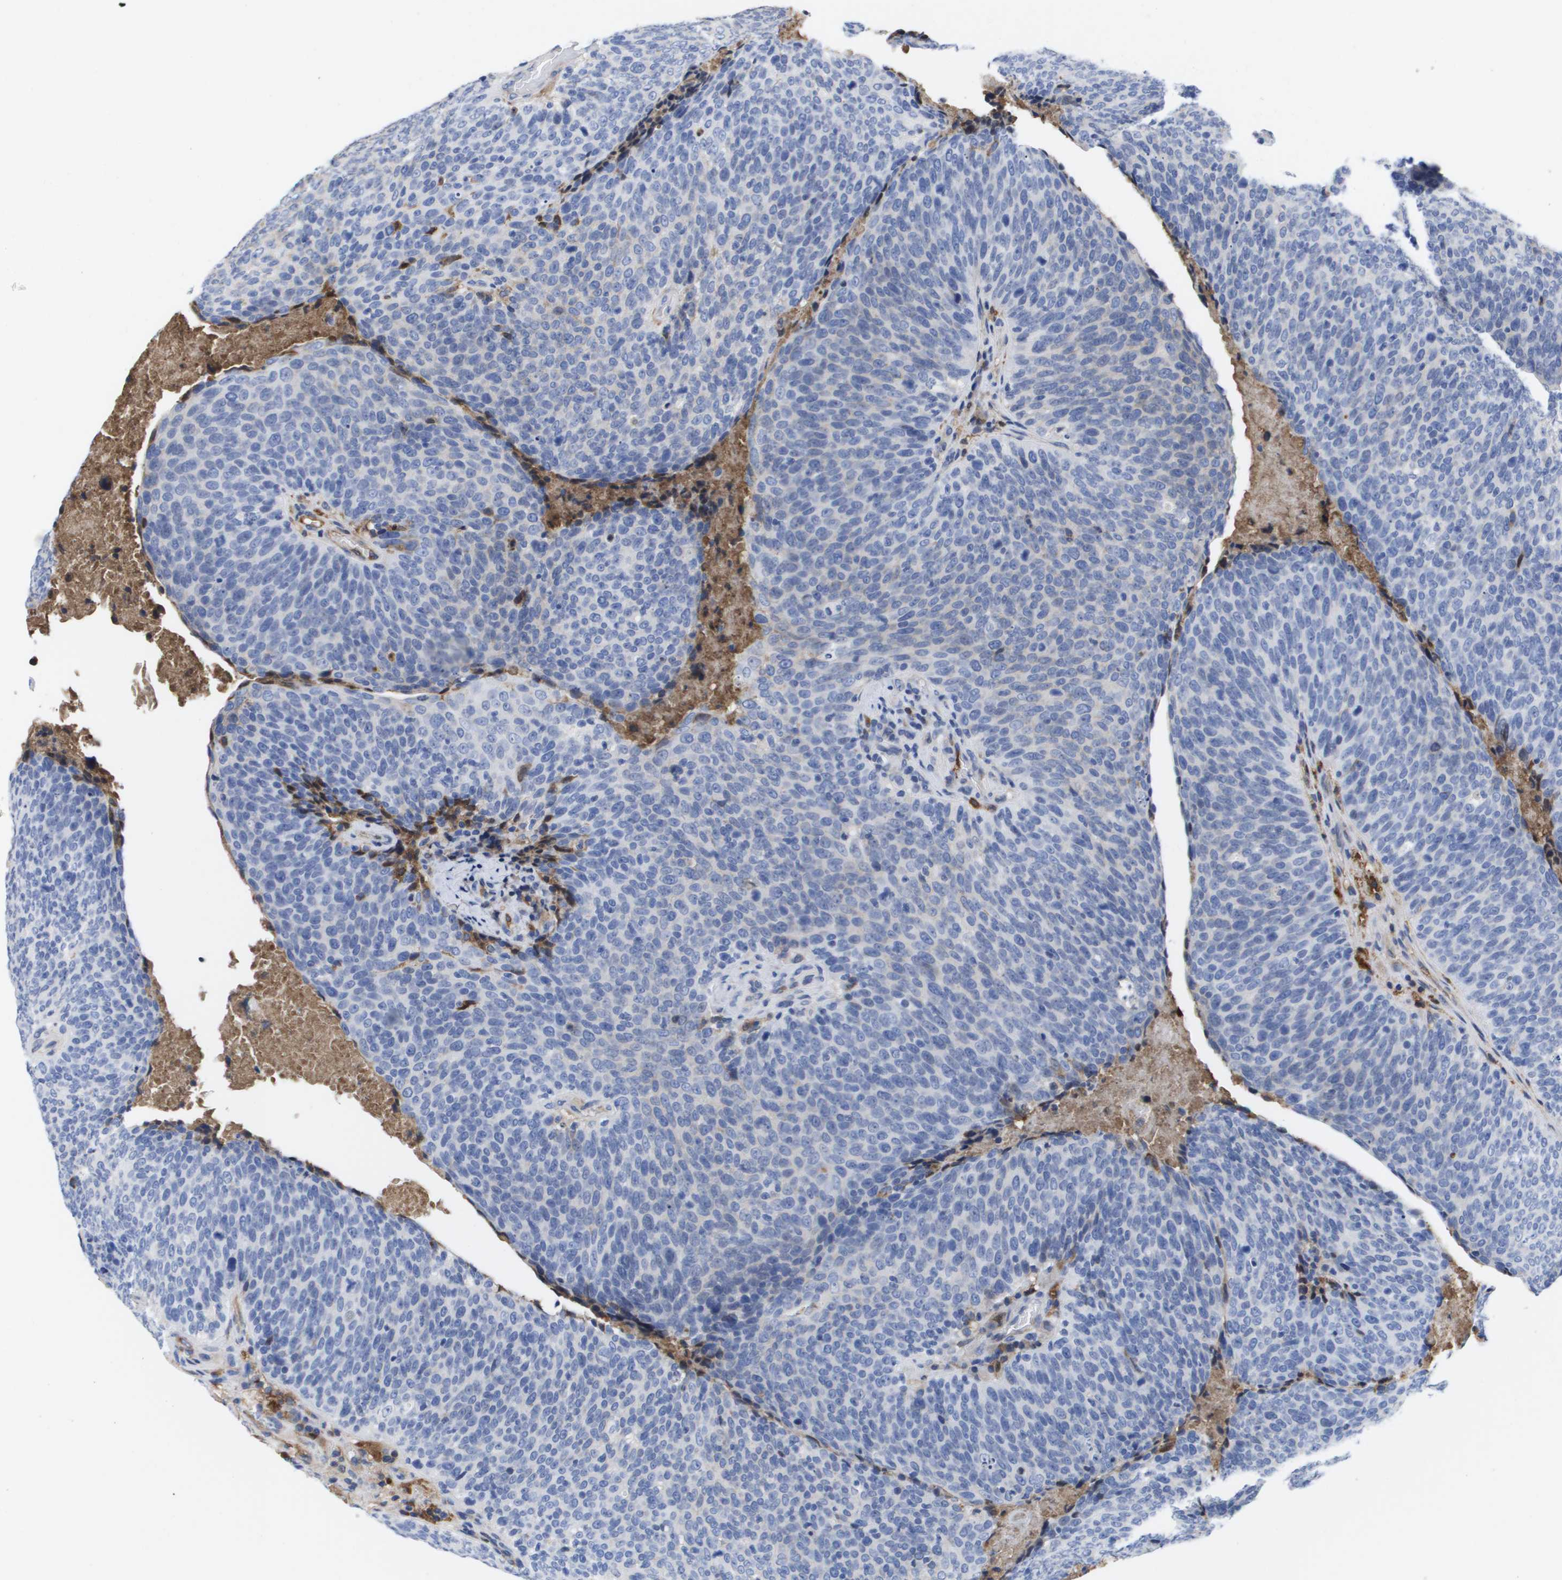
{"staining": {"intensity": "negative", "quantity": "none", "location": "none"}, "tissue": "head and neck cancer", "cell_type": "Tumor cells", "image_type": "cancer", "snomed": [{"axis": "morphology", "description": "Squamous cell carcinoma, NOS"}, {"axis": "morphology", "description": "Squamous cell carcinoma, metastatic, NOS"}, {"axis": "topography", "description": "Lymph node"}, {"axis": "topography", "description": "Head-Neck"}], "caption": "Immunohistochemistry histopathology image of neoplastic tissue: human metastatic squamous cell carcinoma (head and neck) stained with DAB (3,3'-diaminobenzidine) displays no significant protein expression in tumor cells.", "gene": "SERPINC1", "patient": {"sex": "male", "age": 62}}